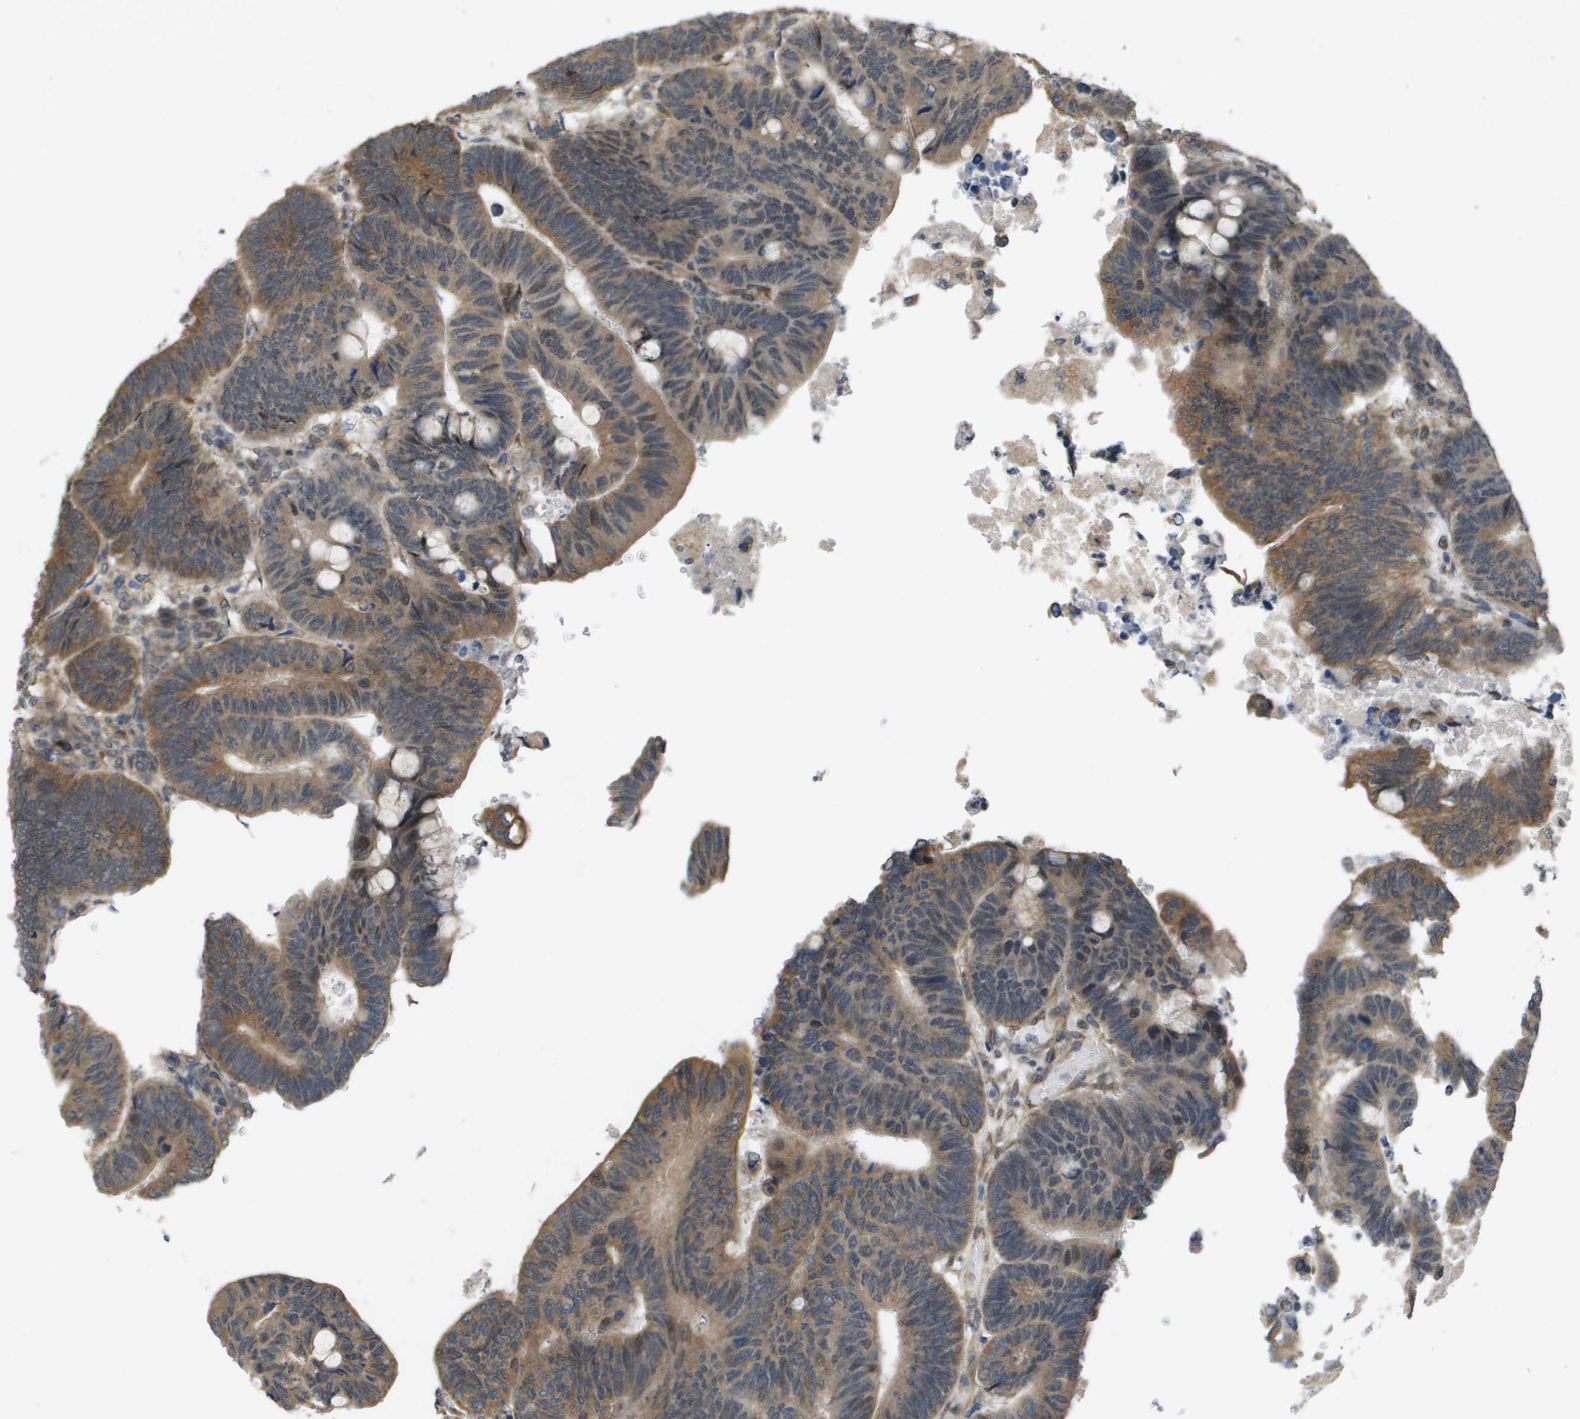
{"staining": {"intensity": "moderate", "quantity": ">75%", "location": "cytoplasmic/membranous"}, "tissue": "colorectal cancer", "cell_type": "Tumor cells", "image_type": "cancer", "snomed": [{"axis": "morphology", "description": "Normal tissue, NOS"}, {"axis": "morphology", "description": "Adenocarcinoma, NOS"}, {"axis": "topography", "description": "Rectum"}, {"axis": "topography", "description": "Peripheral nerve tissue"}], "caption": "Protein staining of adenocarcinoma (colorectal) tissue displays moderate cytoplasmic/membranous expression in about >75% of tumor cells. Ihc stains the protein in brown and the nuclei are stained blue.", "gene": "IFNLR1", "patient": {"sex": "male", "age": 92}}